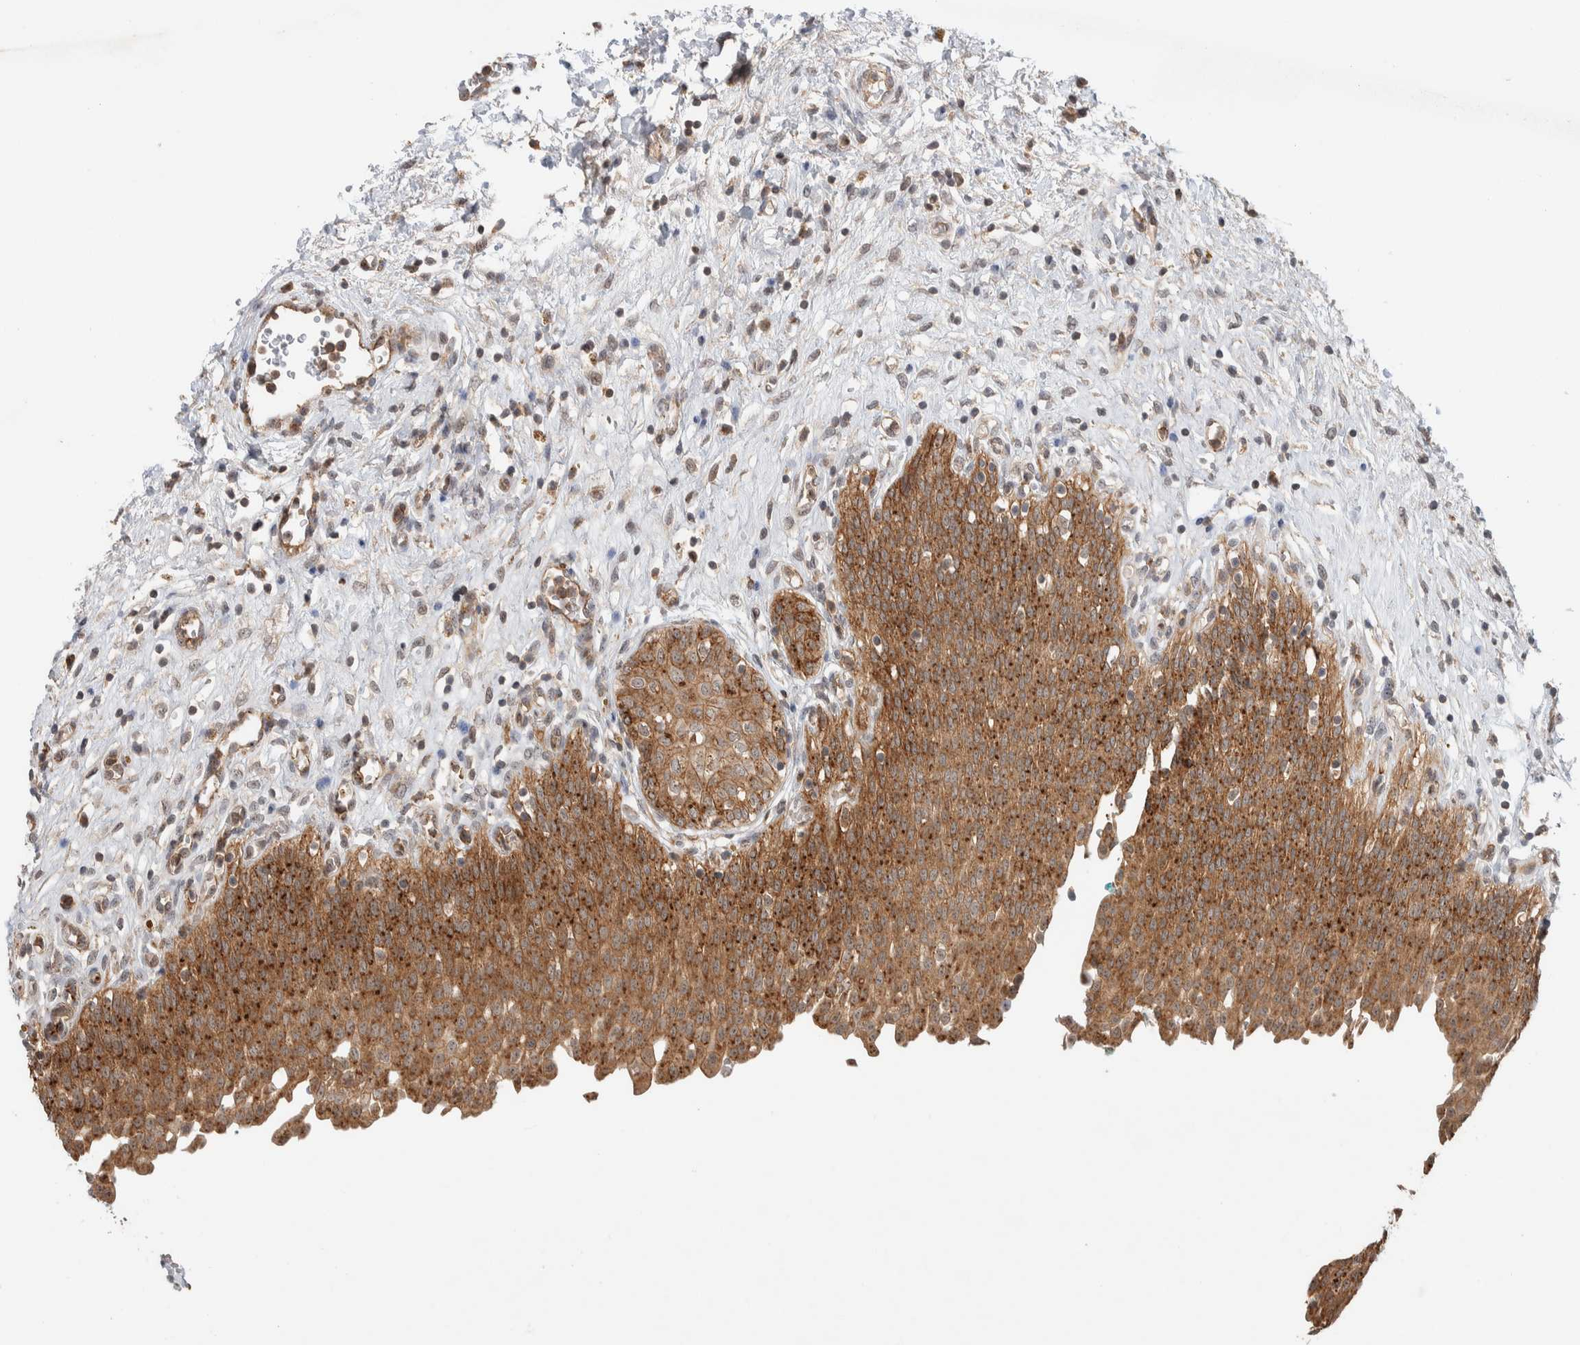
{"staining": {"intensity": "strong", "quantity": ">75%", "location": "cytoplasmic/membranous"}, "tissue": "urinary bladder", "cell_type": "Urothelial cells", "image_type": "normal", "snomed": [{"axis": "morphology", "description": "Urothelial carcinoma, High grade"}, {"axis": "topography", "description": "Urinary bladder"}], "caption": "DAB immunohistochemical staining of normal urinary bladder demonstrates strong cytoplasmic/membranous protein staining in about >75% of urothelial cells.", "gene": "DEPTOR", "patient": {"sex": "male", "age": 46}}